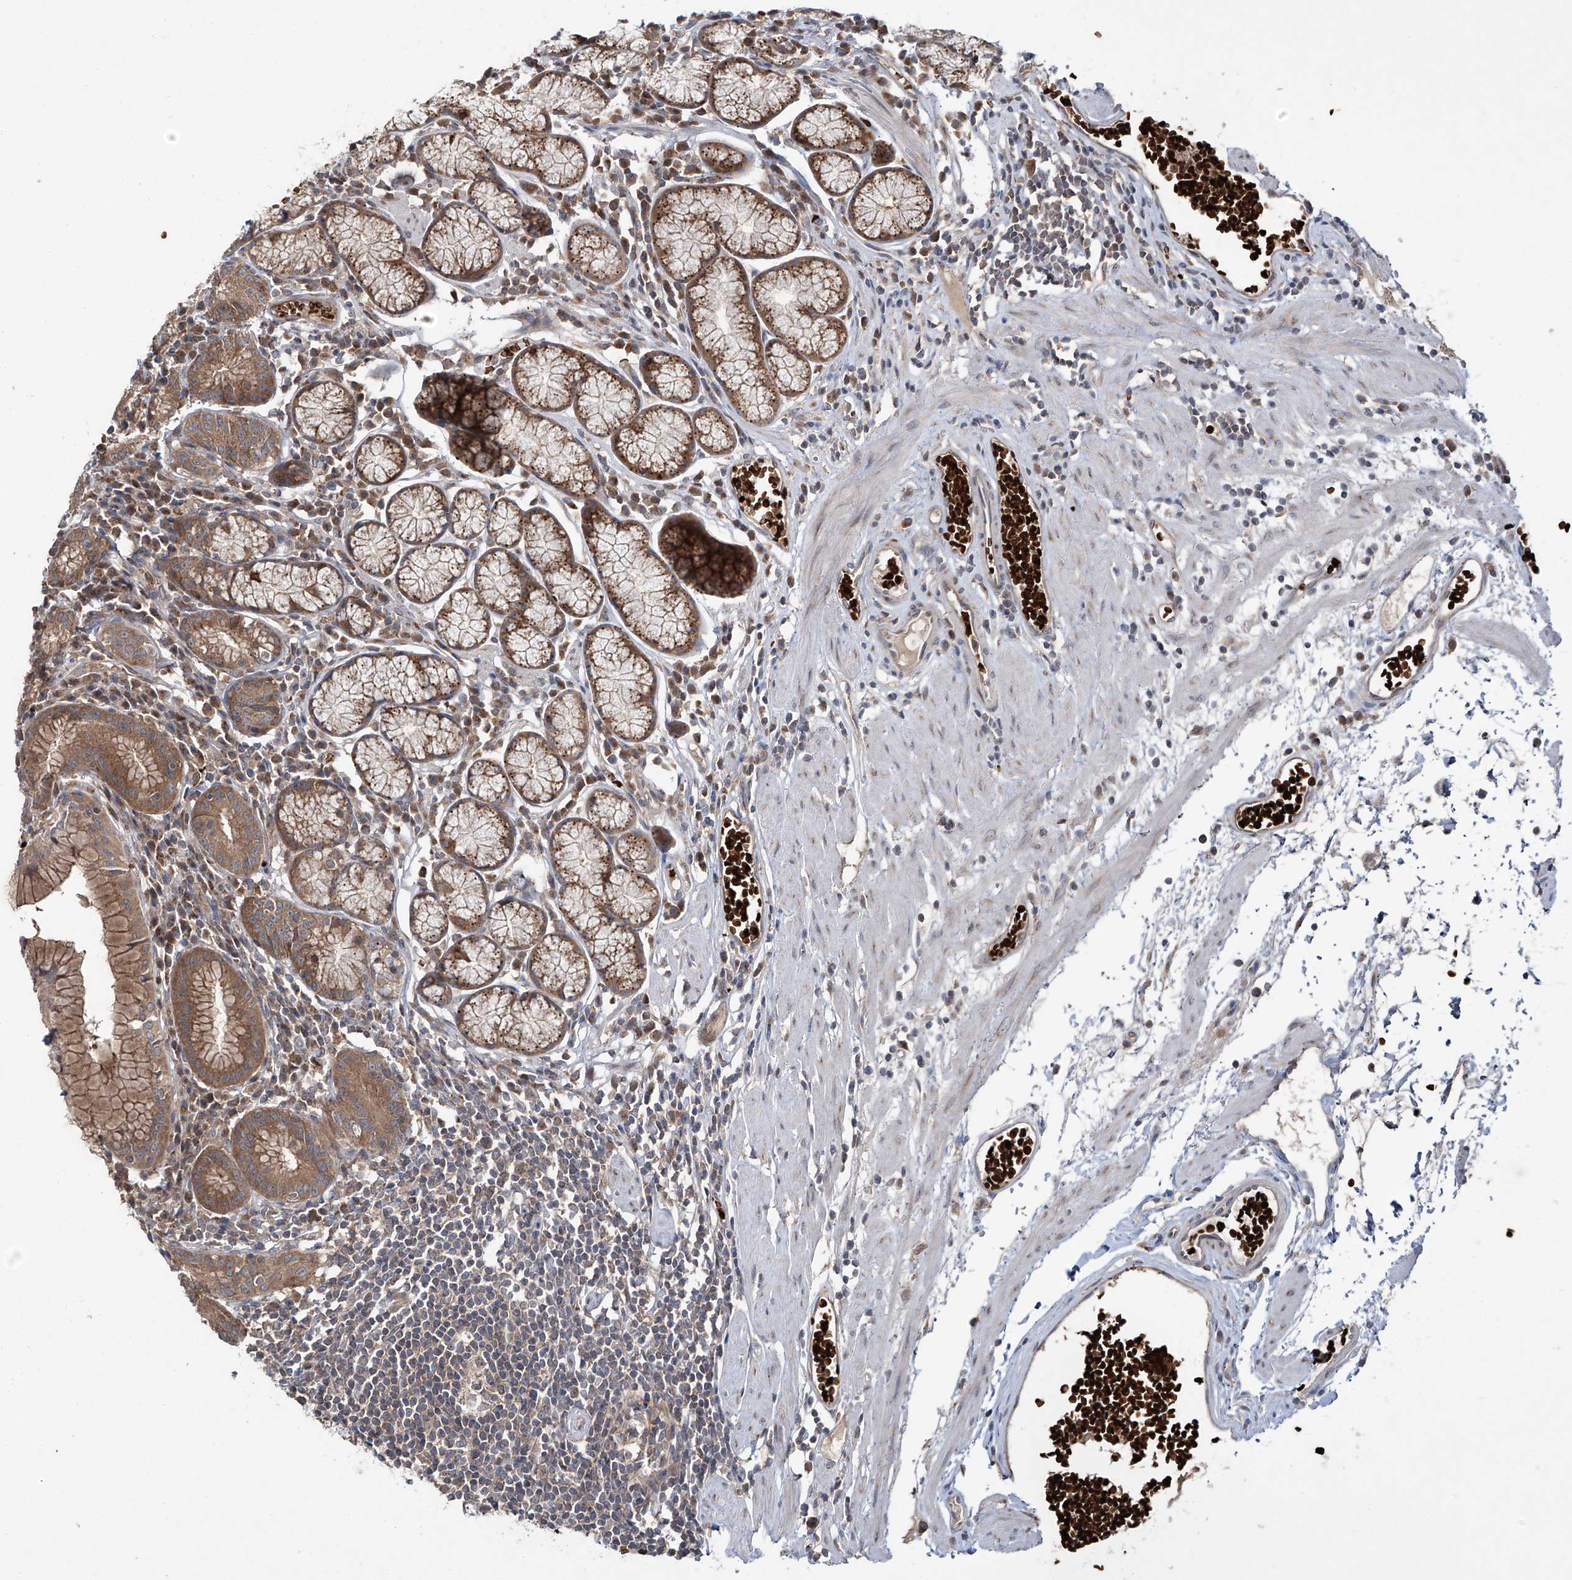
{"staining": {"intensity": "strong", "quantity": ">75%", "location": "cytoplasmic/membranous"}, "tissue": "stomach", "cell_type": "Glandular cells", "image_type": "normal", "snomed": [{"axis": "morphology", "description": "Normal tissue, NOS"}, {"axis": "topography", "description": "Stomach"}], "caption": "A brown stain highlights strong cytoplasmic/membranous positivity of a protein in glandular cells of benign human stomach.", "gene": "ZDHHC9", "patient": {"sex": "male", "age": 55}}